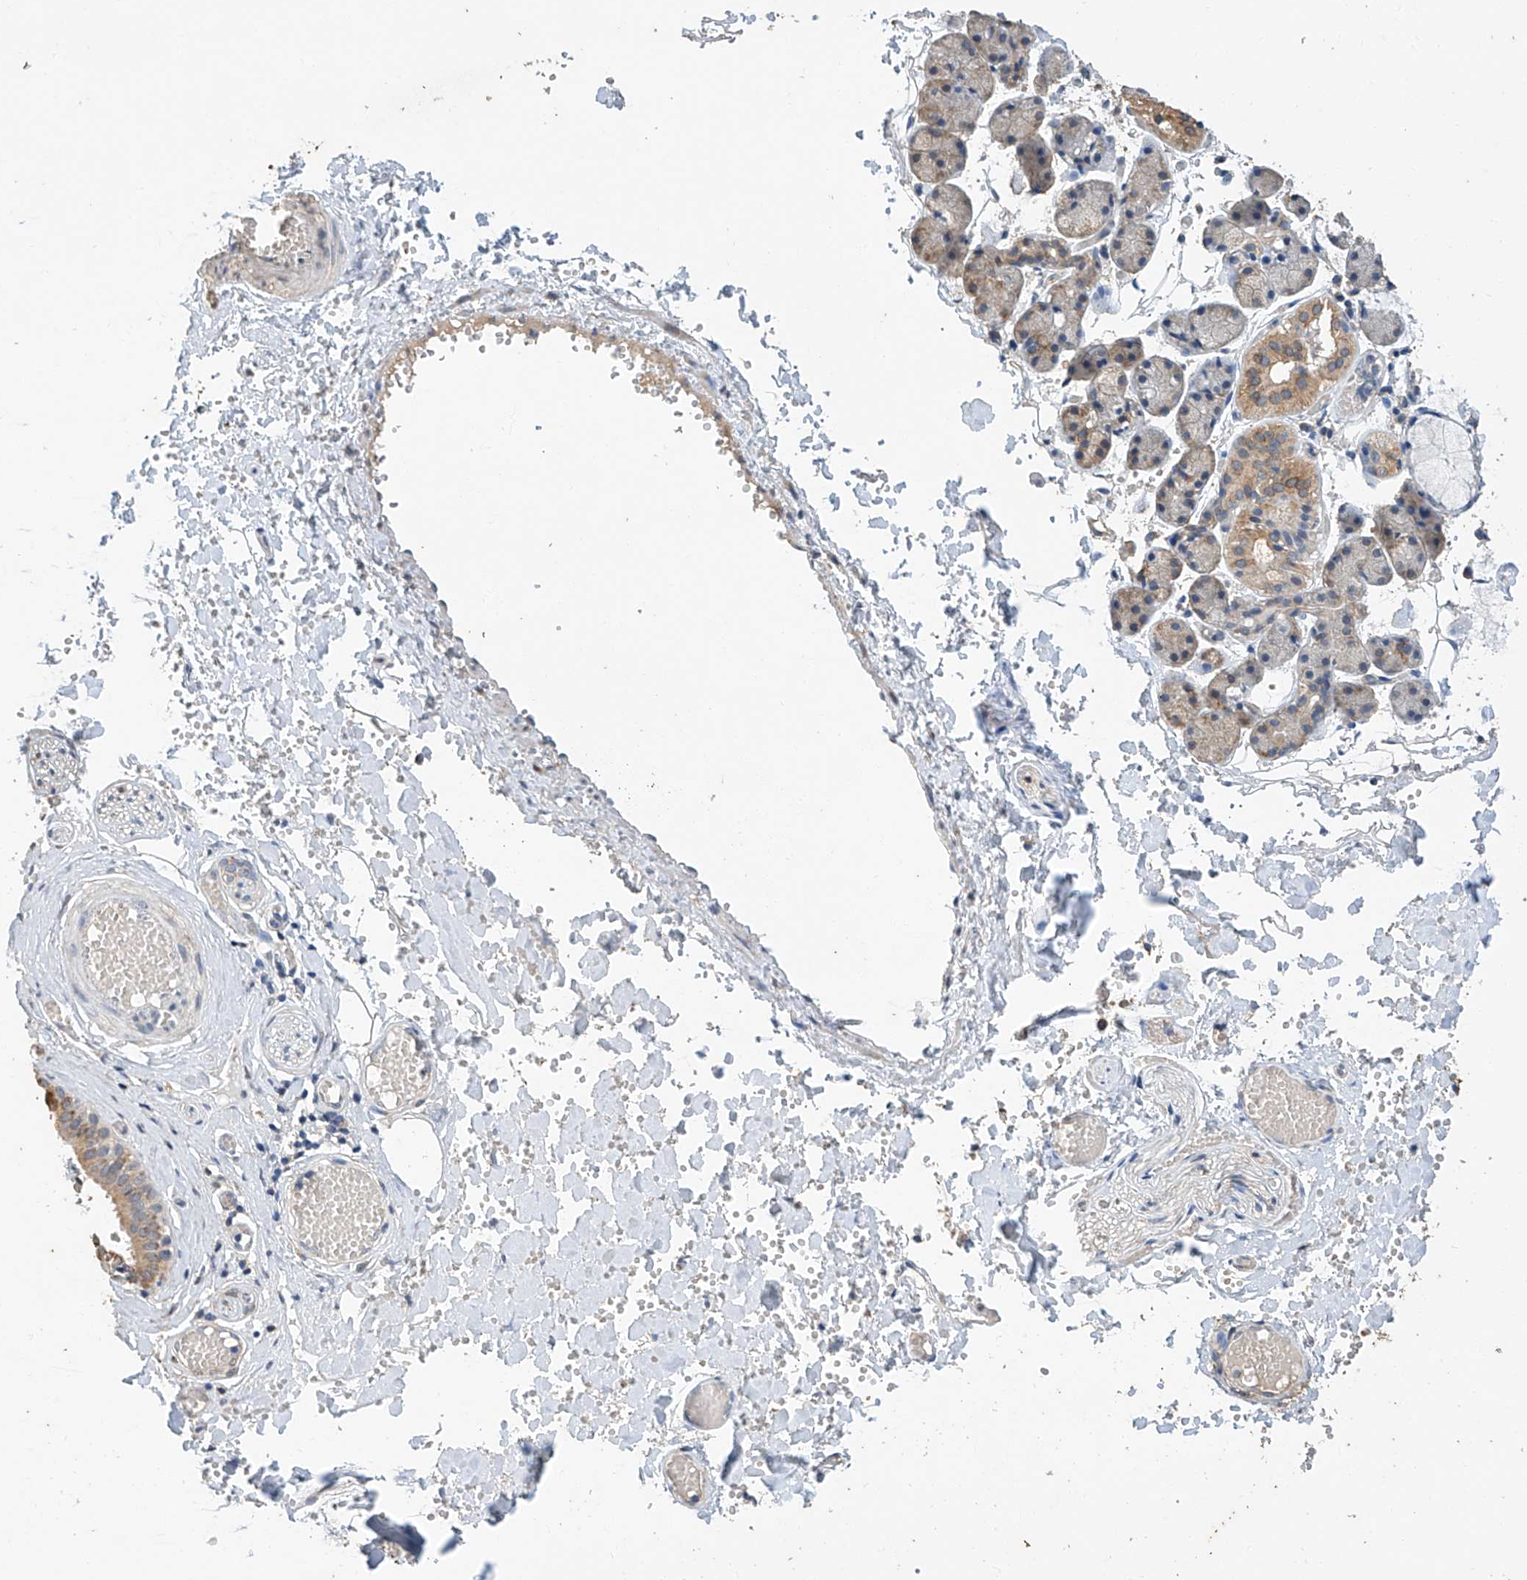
{"staining": {"intensity": "weak", "quantity": "25%-75%", "location": "cytoplasmic/membranous"}, "tissue": "salivary gland", "cell_type": "Glandular cells", "image_type": "normal", "snomed": [{"axis": "morphology", "description": "Normal tissue, NOS"}, {"axis": "topography", "description": "Salivary gland"}], "caption": "An image of salivary gland stained for a protein demonstrates weak cytoplasmic/membranous brown staining in glandular cells.", "gene": "CERS4", "patient": {"sex": "female", "age": 33}}